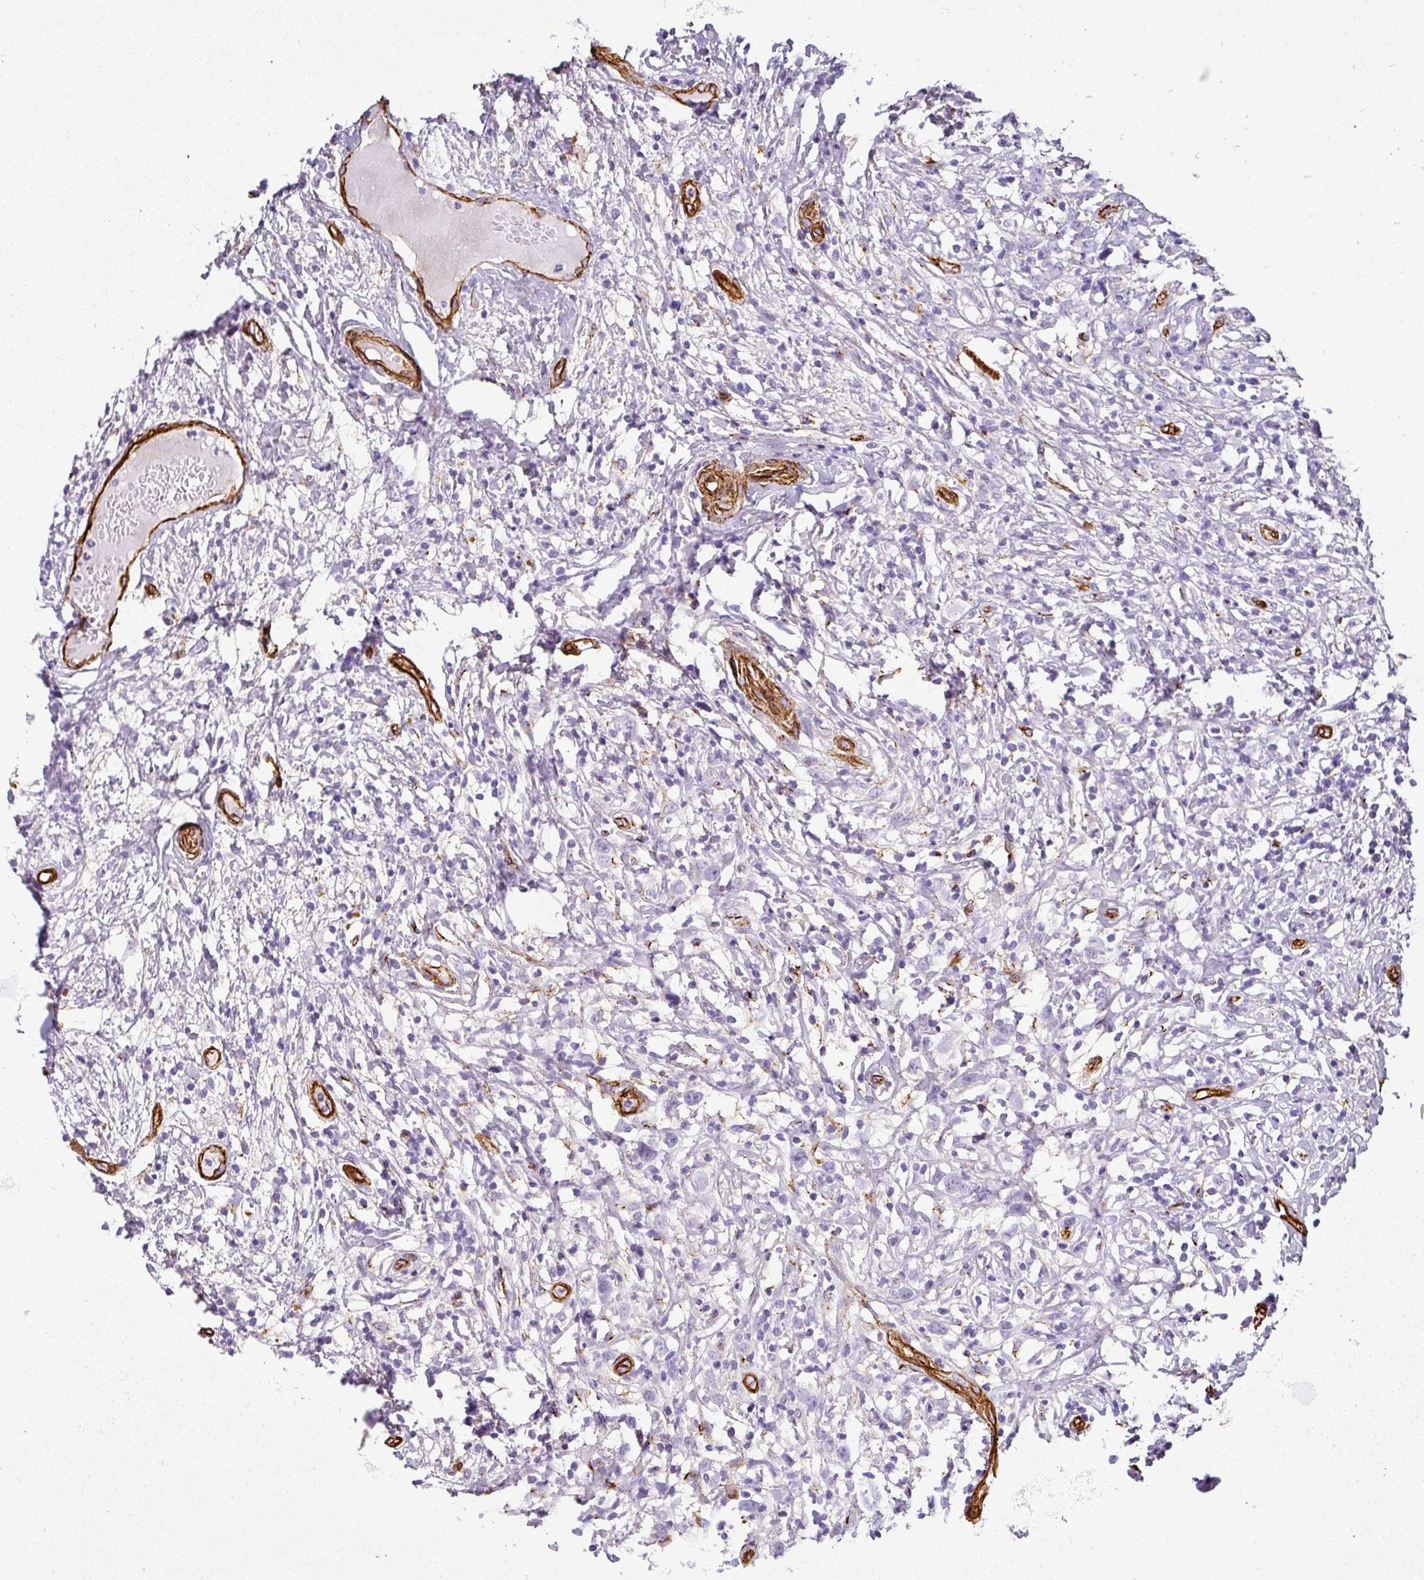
{"staining": {"intensity": "negative", "quantity": "none", "location": "none"}, "tissue": "lymphoma", "cell_type": "Tumor cells", "image_type": "cancer", "snomed": [{"axis": "morphology", "description": "Hodgkin's disease, NOS"}, {"axis": "topography", "description": "No Tissue"}], "caption": "Lymphoma was stained to show a protein in brown. There is no significant expression in tumor cells.", "gene": "SLC25A17", "patient": {"sex": "female", "age": 21}}